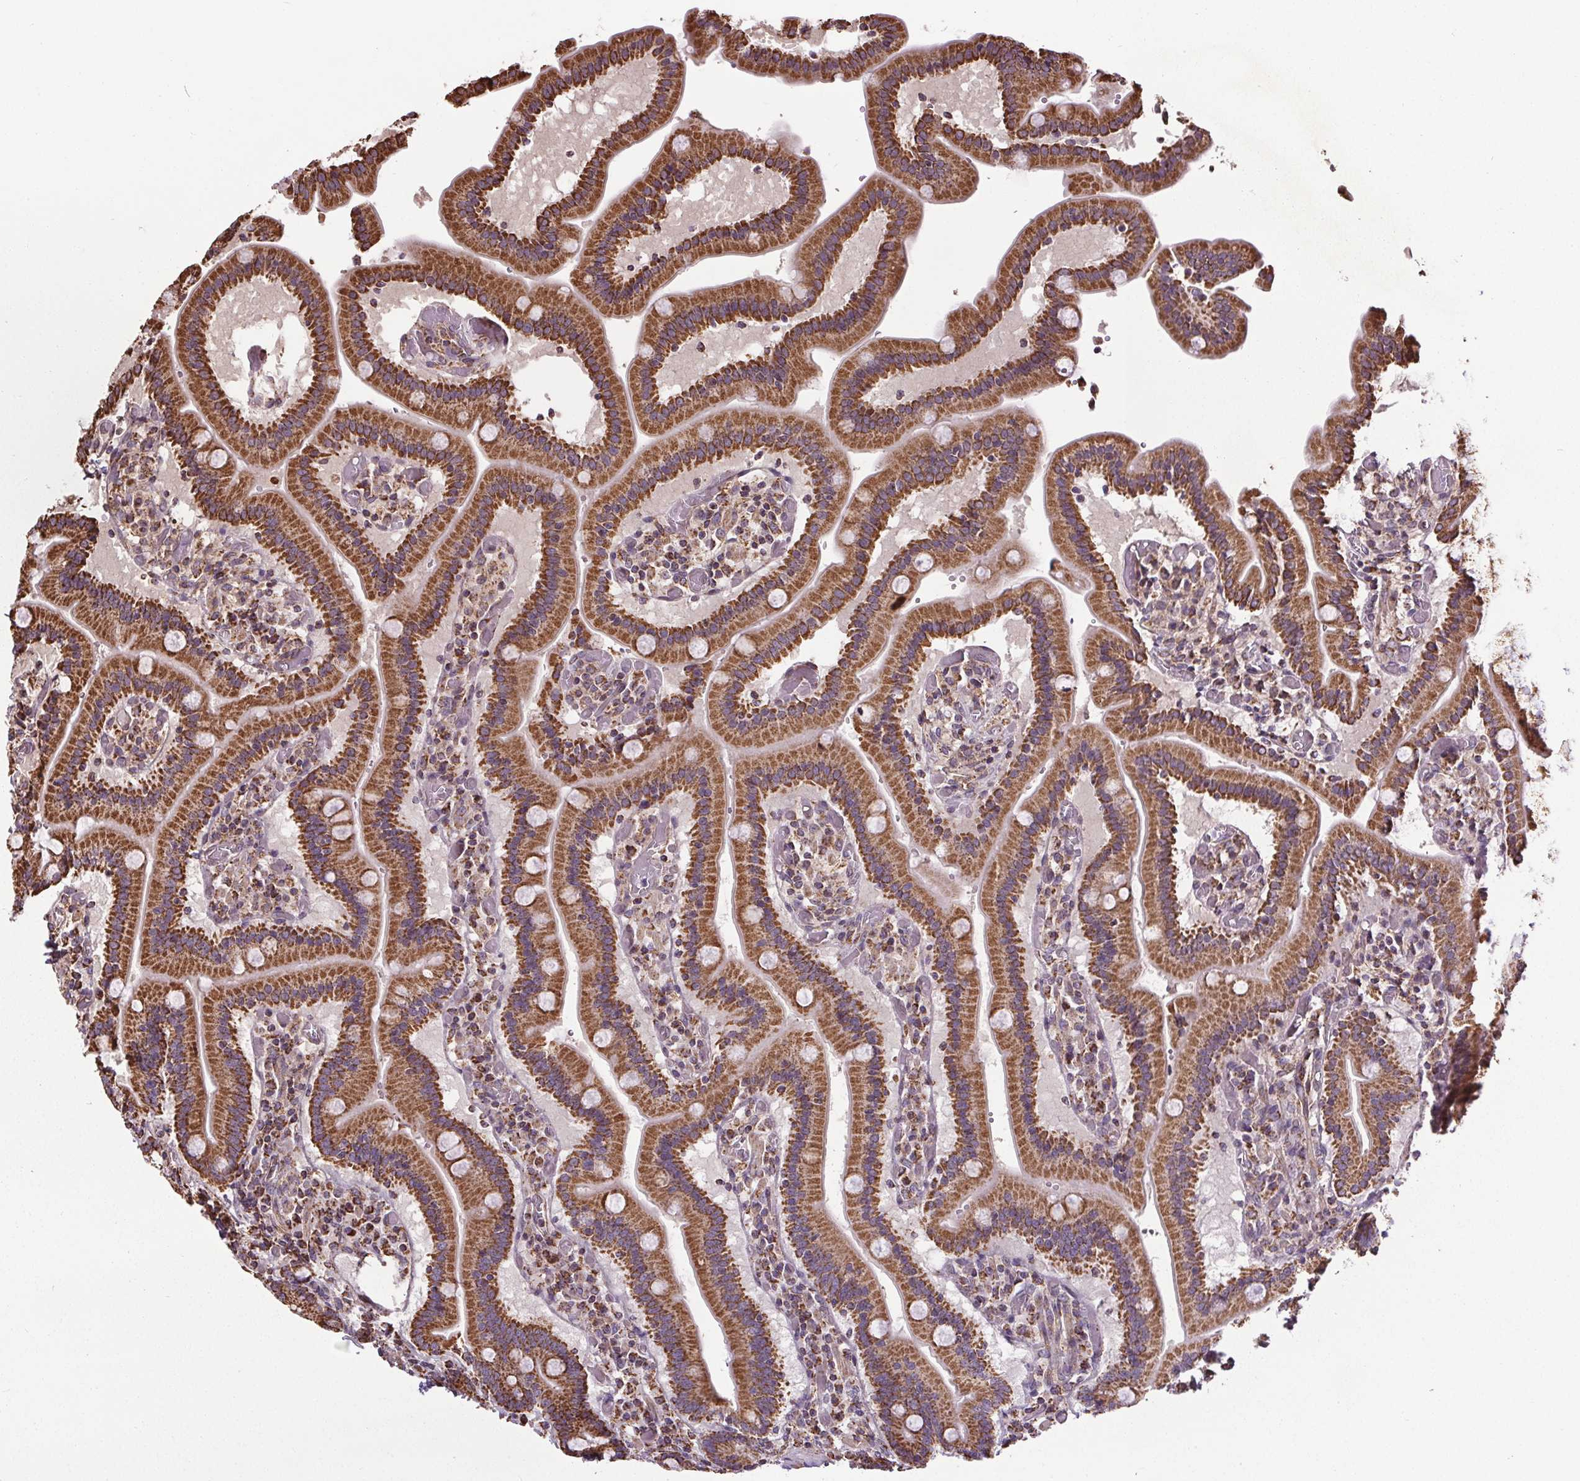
{"staining": {"intensity": "strong", "quantity": ">75%", "location": "cytoplasmic/membranous"}, "tissue": "duodenum", "cell_type": "Glandular cells", "image_type": "normal", "snomed": [{"axis": "morphology", "description": "Normal tissue, NOS"}, {"axis": "topography", "description": "Duodenum"}], "caption": "Normal duodenum reveals strong cytoplasmic/membranous expression in about >75% of glandular cells.", "gene": "ZNF548", "patient": {"sex": "female", "age": 62}}